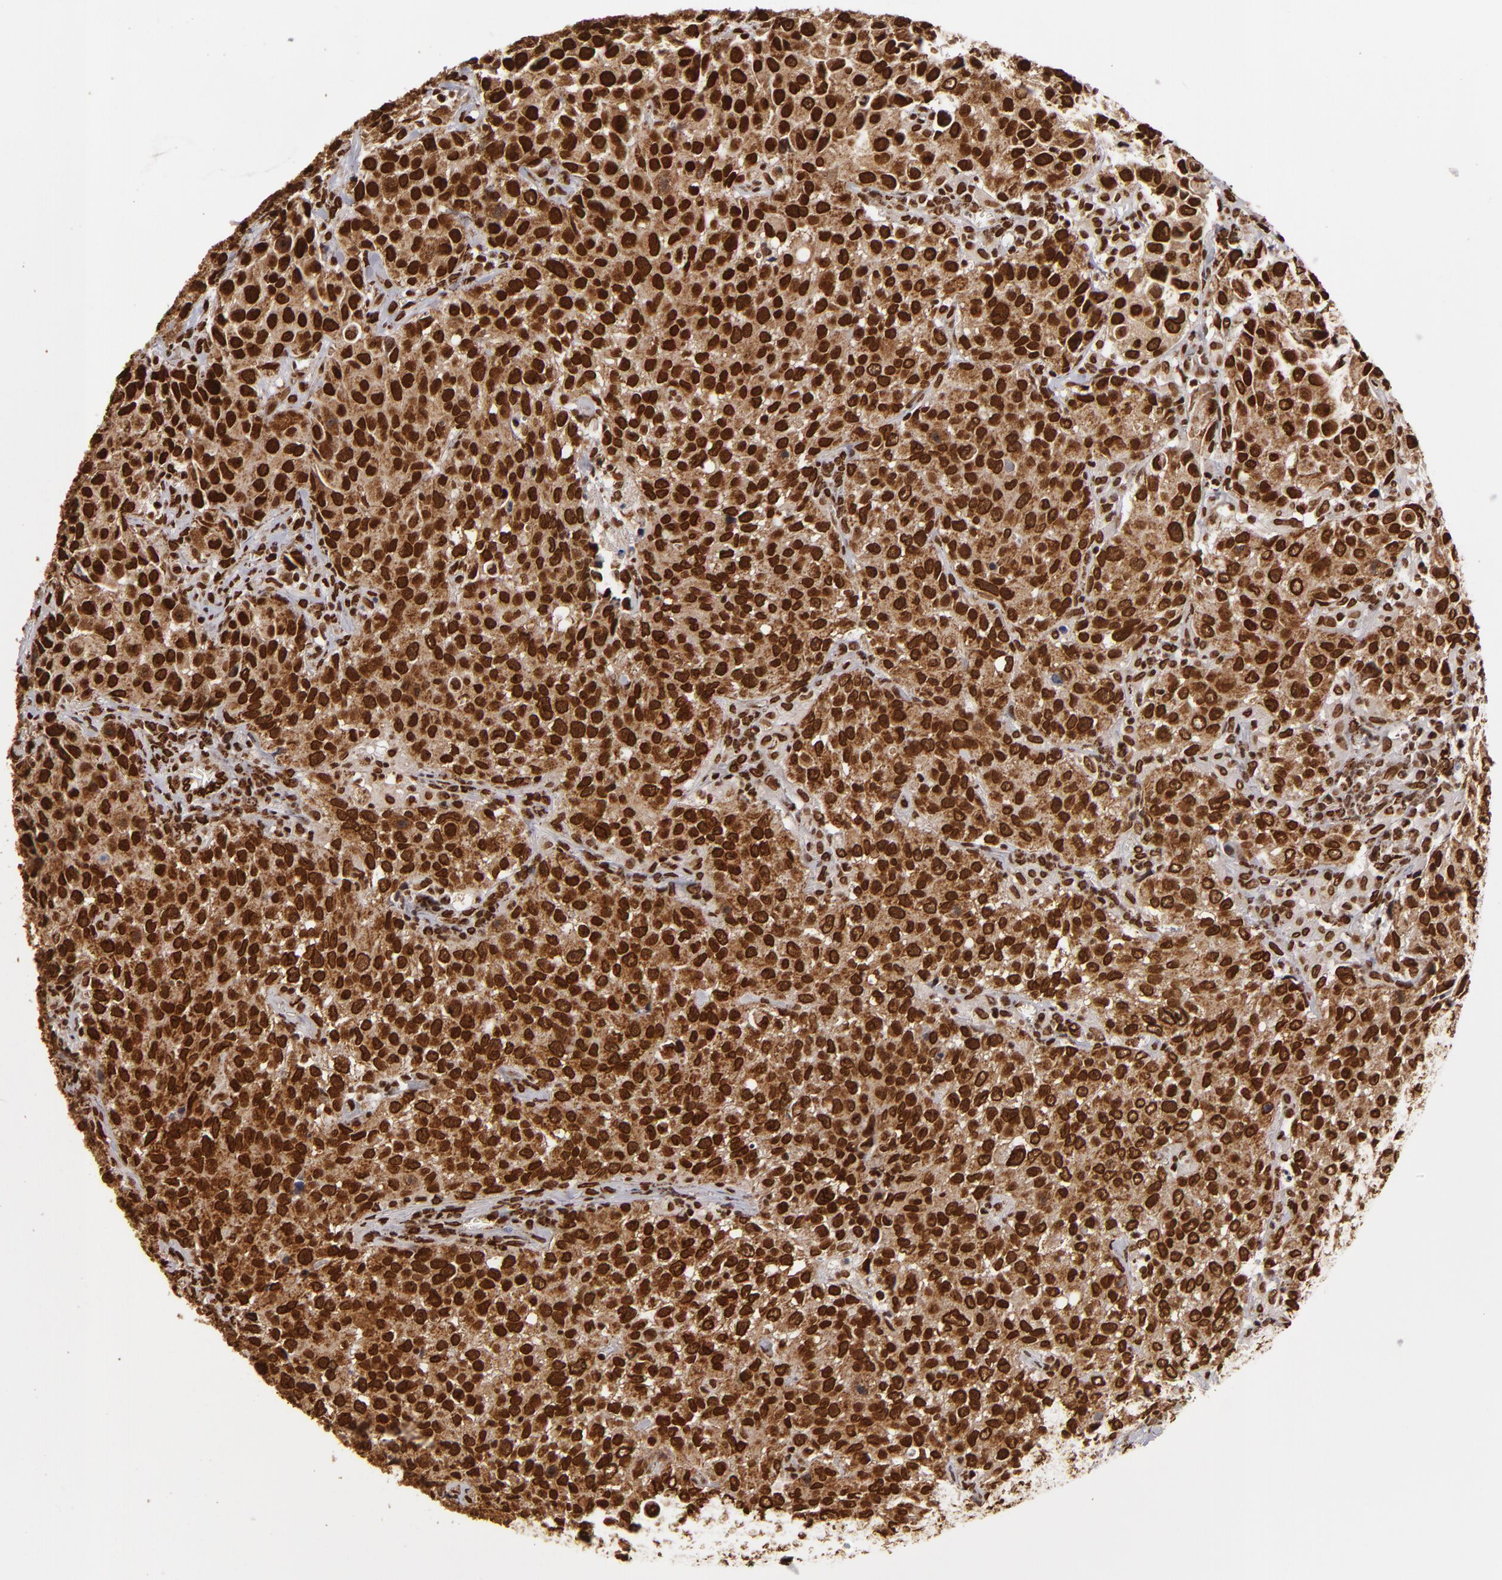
{"staining": {"intensity": "strong", "quantity": ">75%", "location": "cytoplasmic/membranous,nuclear"}, "tissue": "urothelial cancer", "cell_type": "Tumor cells", "image_type": "cancer", "snomed": [{"axis": "morphology", "description": "Urothelial carcinoma, High grade"}, {"axis": "topography", "description": "Urinary bladder"}], "caption": "Immunohistochemical staining of urothelial cancer shows high levels of strong cytoplasmic/membranous and nuclear protein staining in approximately >75% of tumor cells. (DAB (3,3'-diaminobenzidine) IHC, brown staining for protein, blue staining for nuclei).", "gene": "CUL3", "patient": {"sex": "female", "age": 75}}